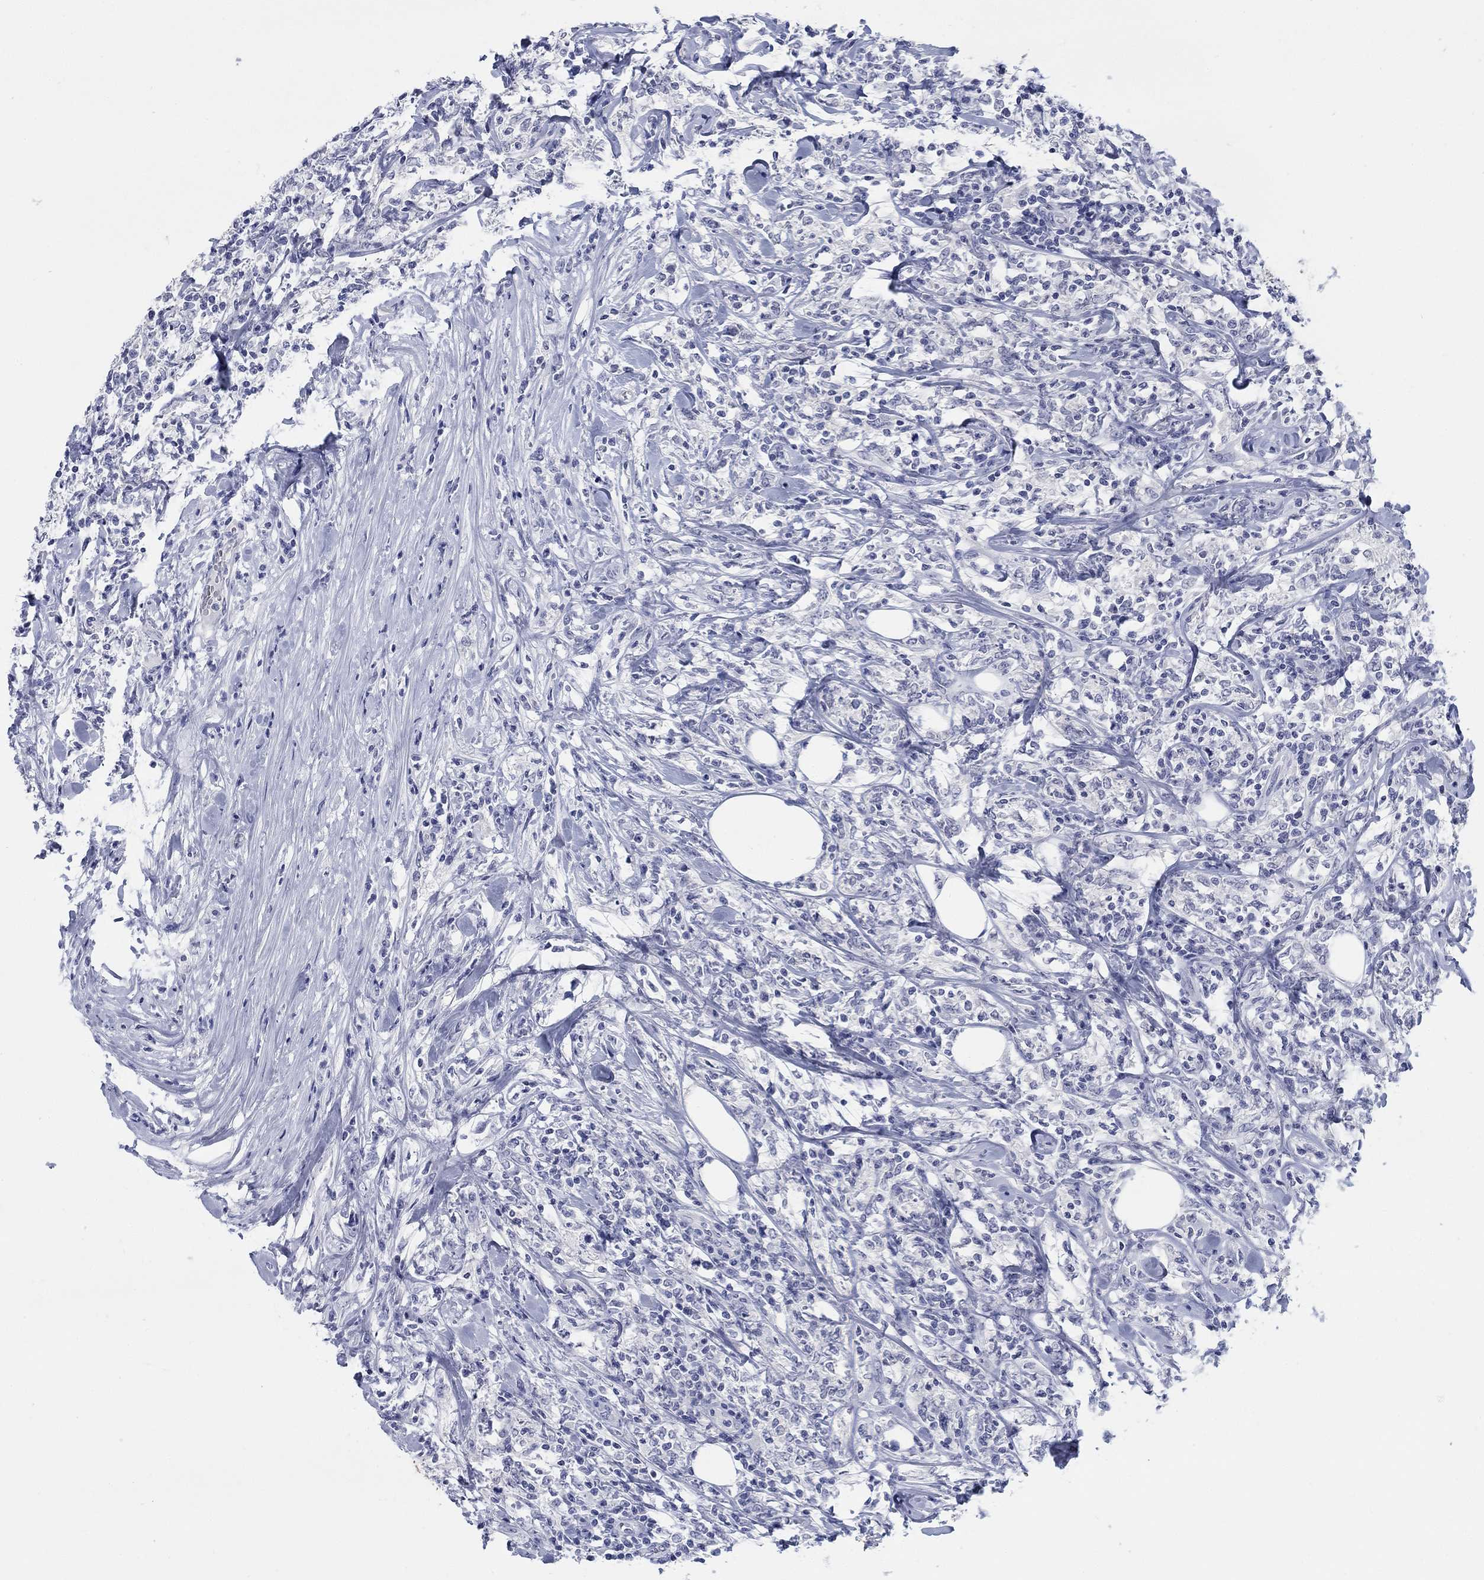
{"staining": {"intensity": "negative", "quantity": "none", "location": "none"}, "tissue": "lymphoma", "cell_type": "Tumor cells", "image_type": "cancer", "snomed": [{"axis": "morphology", "description": "Malignant lymphoma, non-Hodgkin's type, High grade"}, {"axis": "topography", "description": "Lymph node"}], "caption": "There is no significant positivity in tumor cells of high-grade malignant lymphoma, non-Hodgkin's type. (IHC, brightfield microscopy, high magnification).", "gene": "ATP6V1G2", "patient": {"sex": "female", "age": 84}}